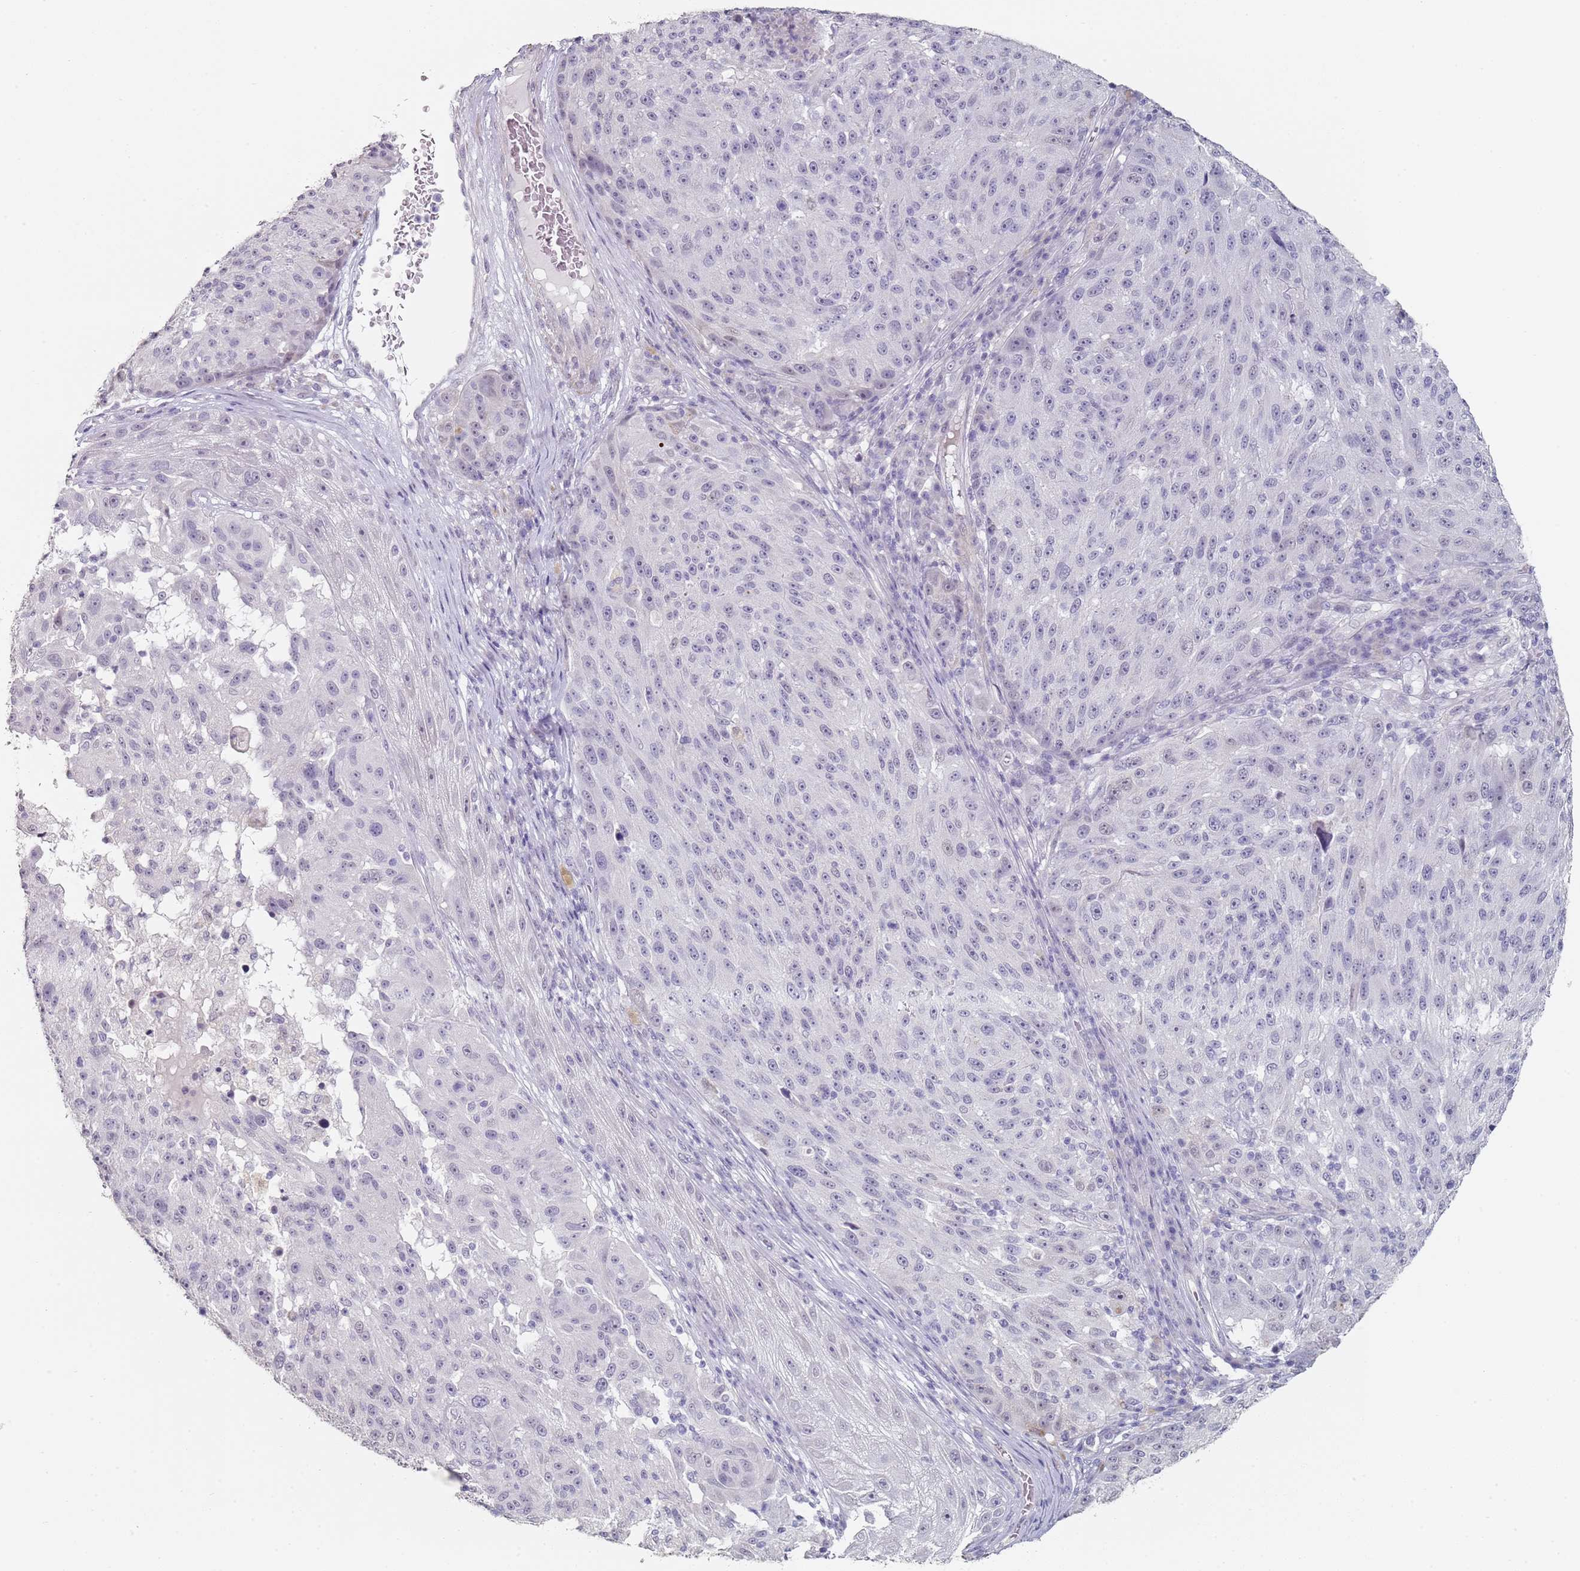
{"staining": {"intensity": "negative", "quantity": "none", "location": "none"}, "tissue": "melanoma", "cell_type": "Tumor cells", "image_type": "cancer", "snomed": [{"axis": "morphology", "description": "Malignant melanoma, NOS"}, {"axis": "topography", "description": "Skin"}], "caption": "Image shows no protein expression in tumor cells of melanoma tissue.", "gene": "DNAH11", "patient": {"sex": "male", "age": 53}}